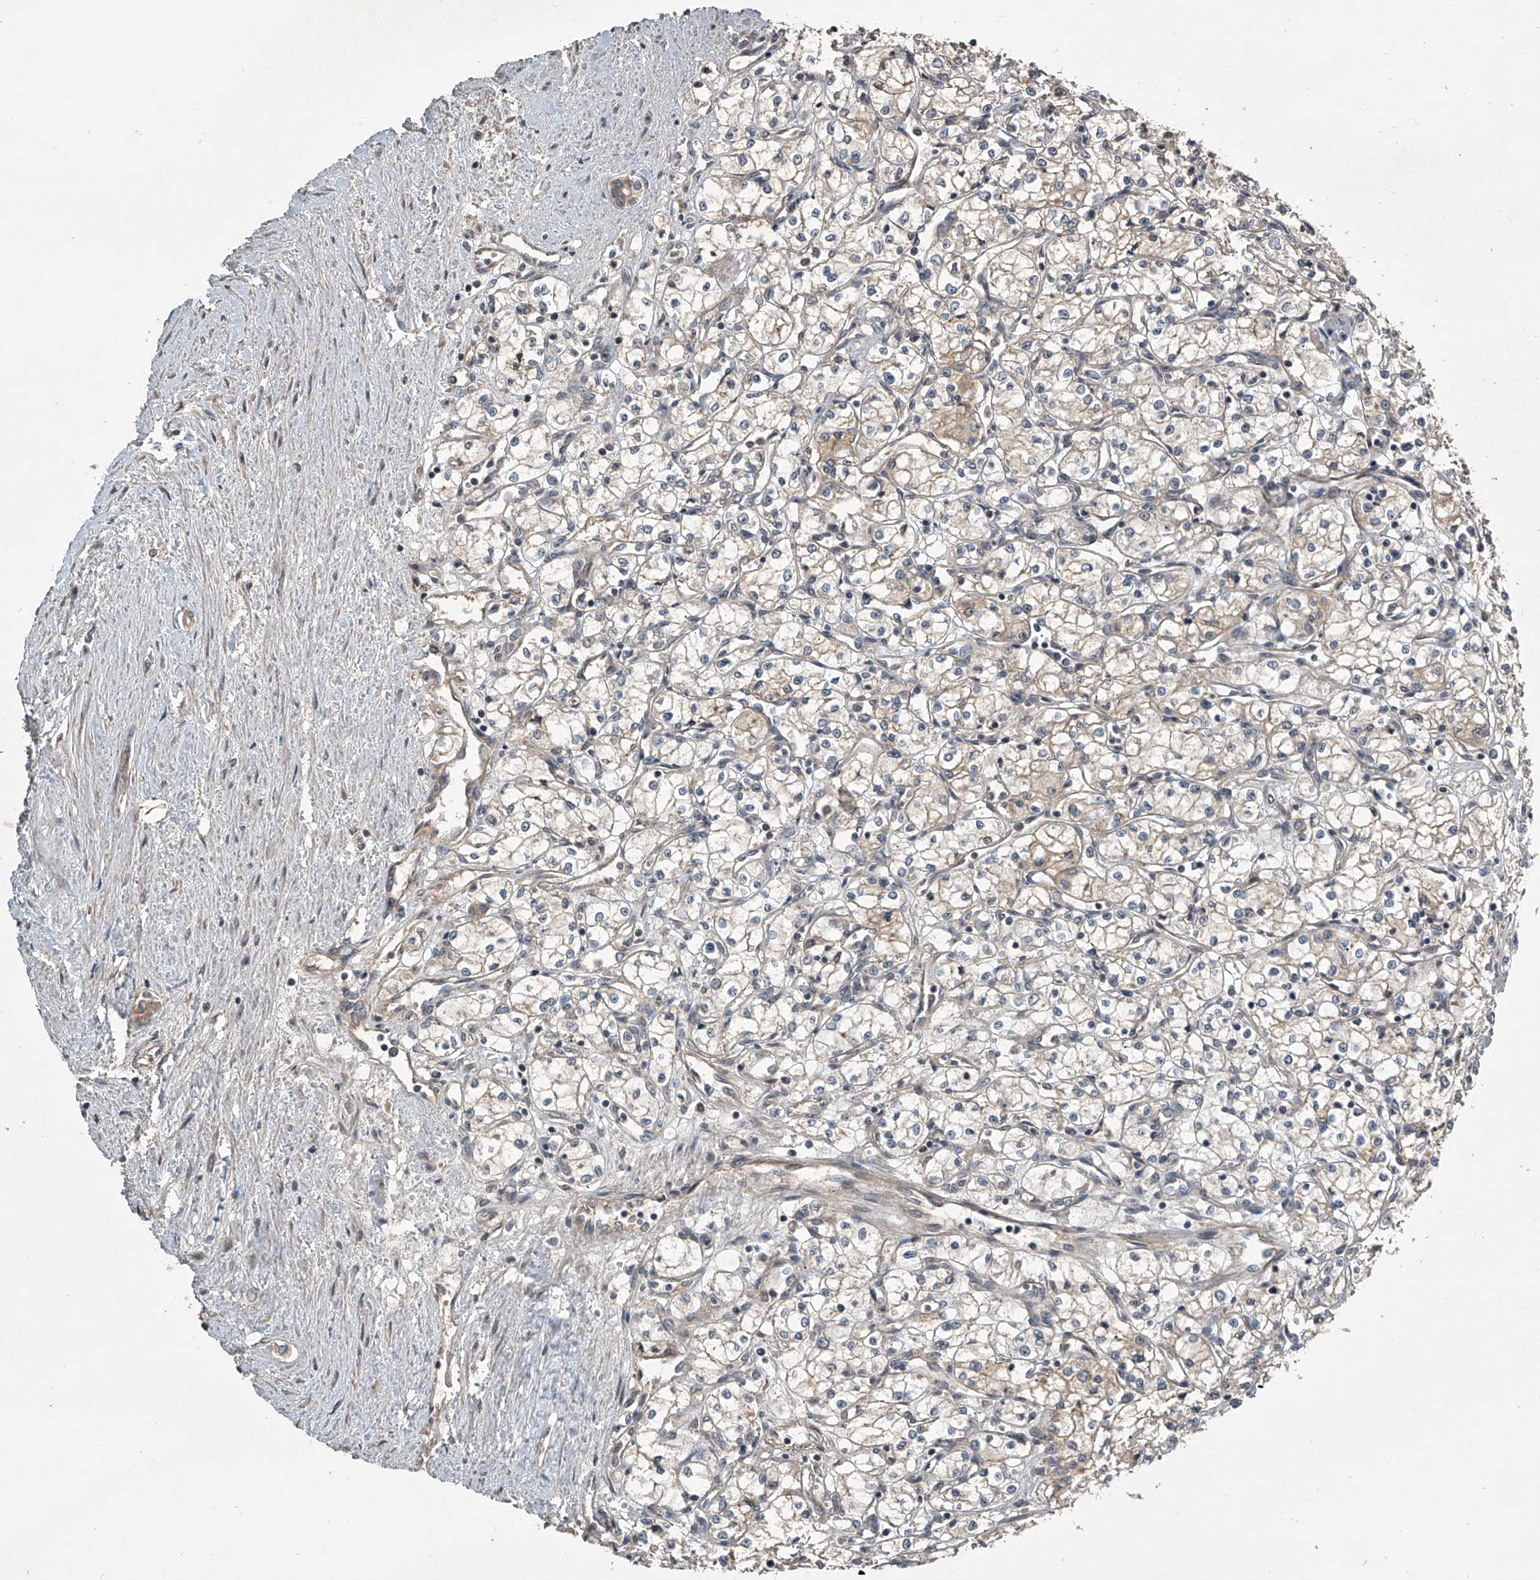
{"staining": {"intensity": "negative", "quantity": "none", "location": "none"}, "tissue": "renal cancer", "cell_type": "Tumor cells", "image_type": "cancer", "snomed": [{"axis": "morphology", "description": "Adenocarcinoma, NOS"}, {"axis": "topography", "description": "Kidney"}], "caption": "The photomicrograph reveals no staining of tumor cells in renal cancer (adenocarcinoma).", "gene": "NFS1", "patient": {"sex": "male", "age": 59}}